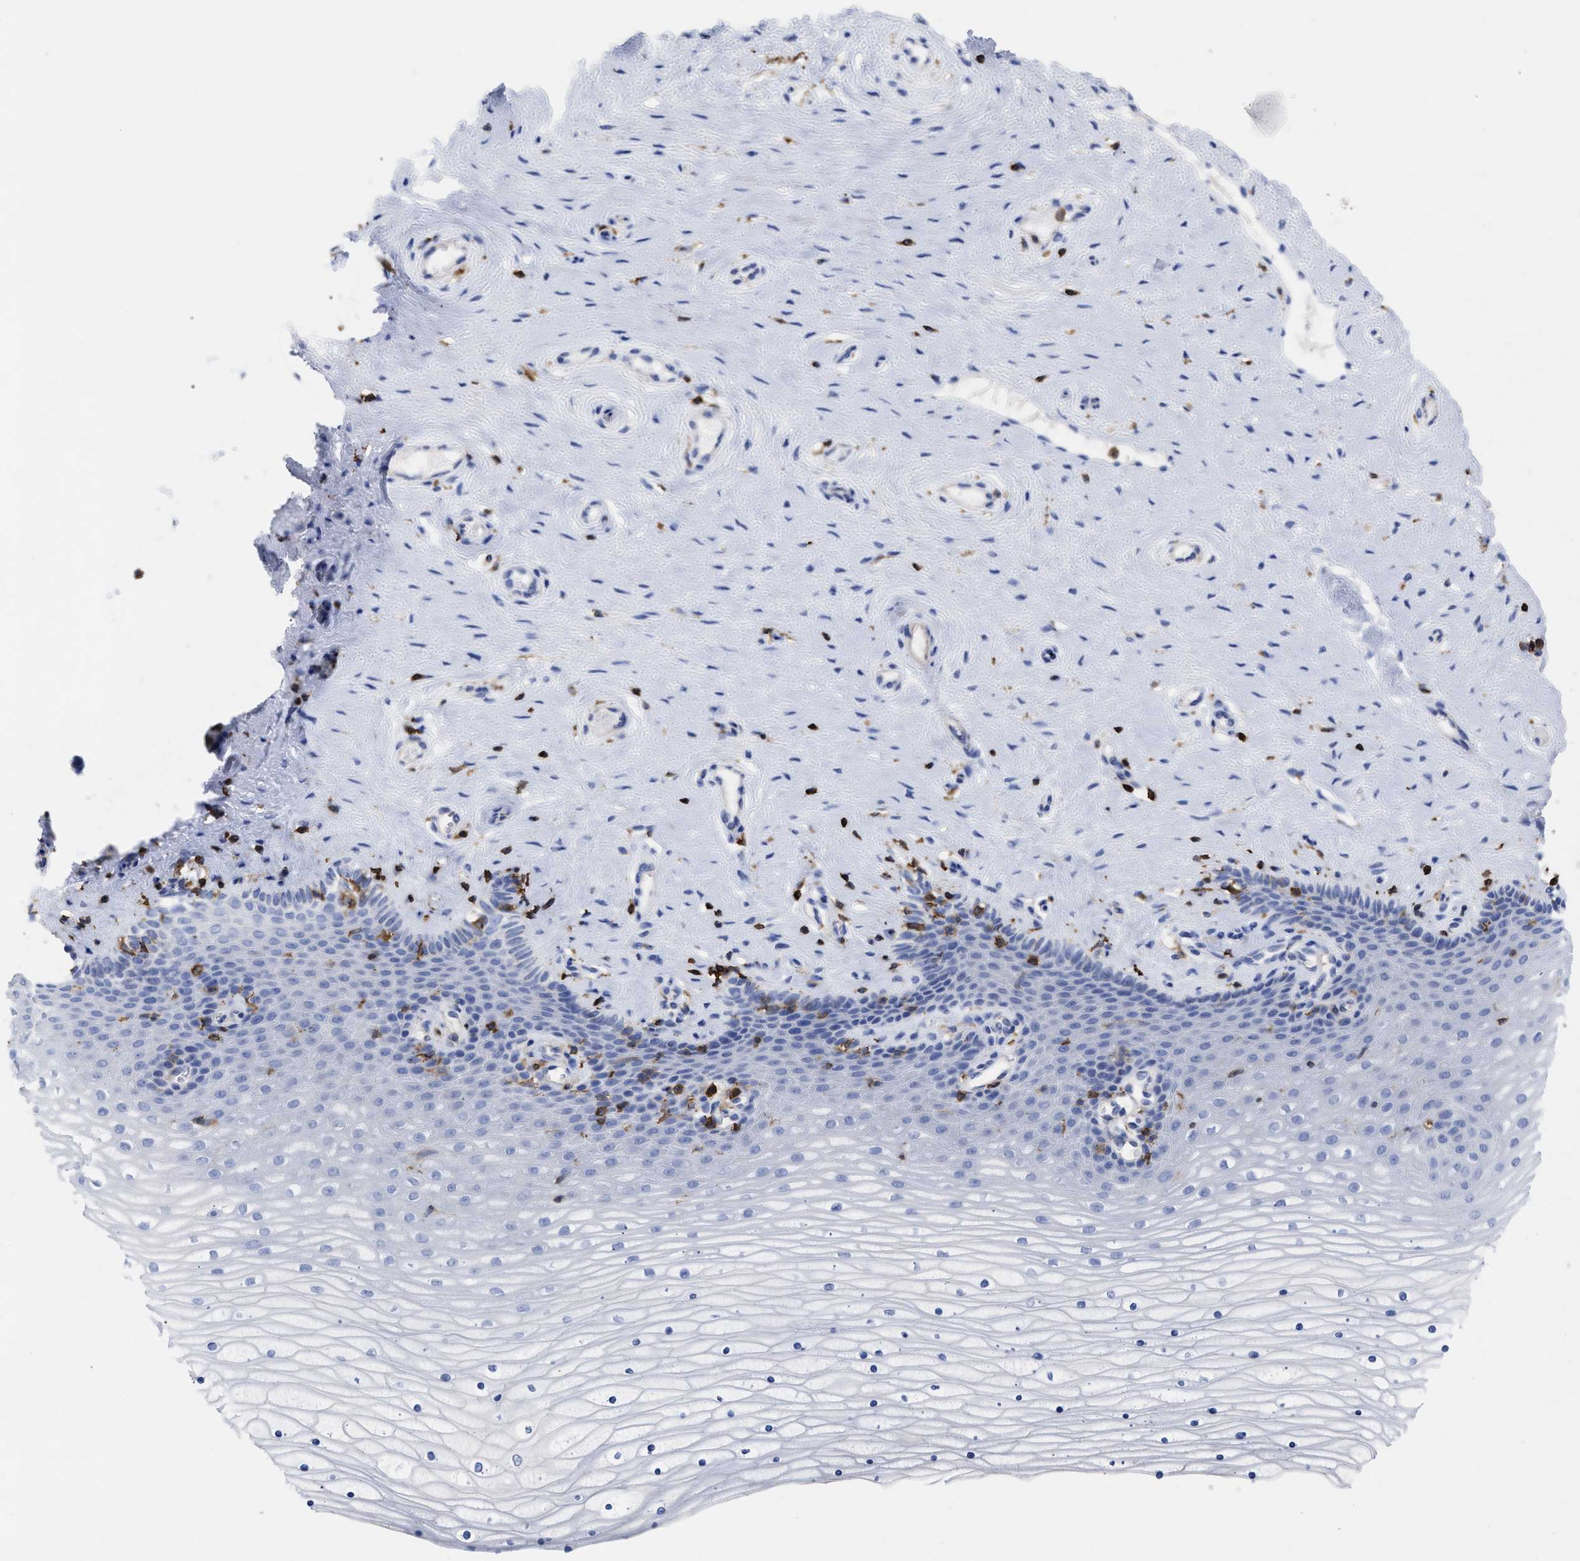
{"staining": {"intensity": "negative", "quantity": "none", "location": "none"}, "tissue": "cervix", "cell_type": "Squamous epithelial cells", "image_type": "normal", "snomed": [{"axis": "morphology", "description": "Normal tissue, NOS"}, {"axis": "topography", "description": "Cervix"}], "caption": "Protein analysis of unremarkable cervix reveals no significant expression in squamous epithelial cells.", "gene": "HCLS1", "patient": {"sex": "female", "age": 39}}